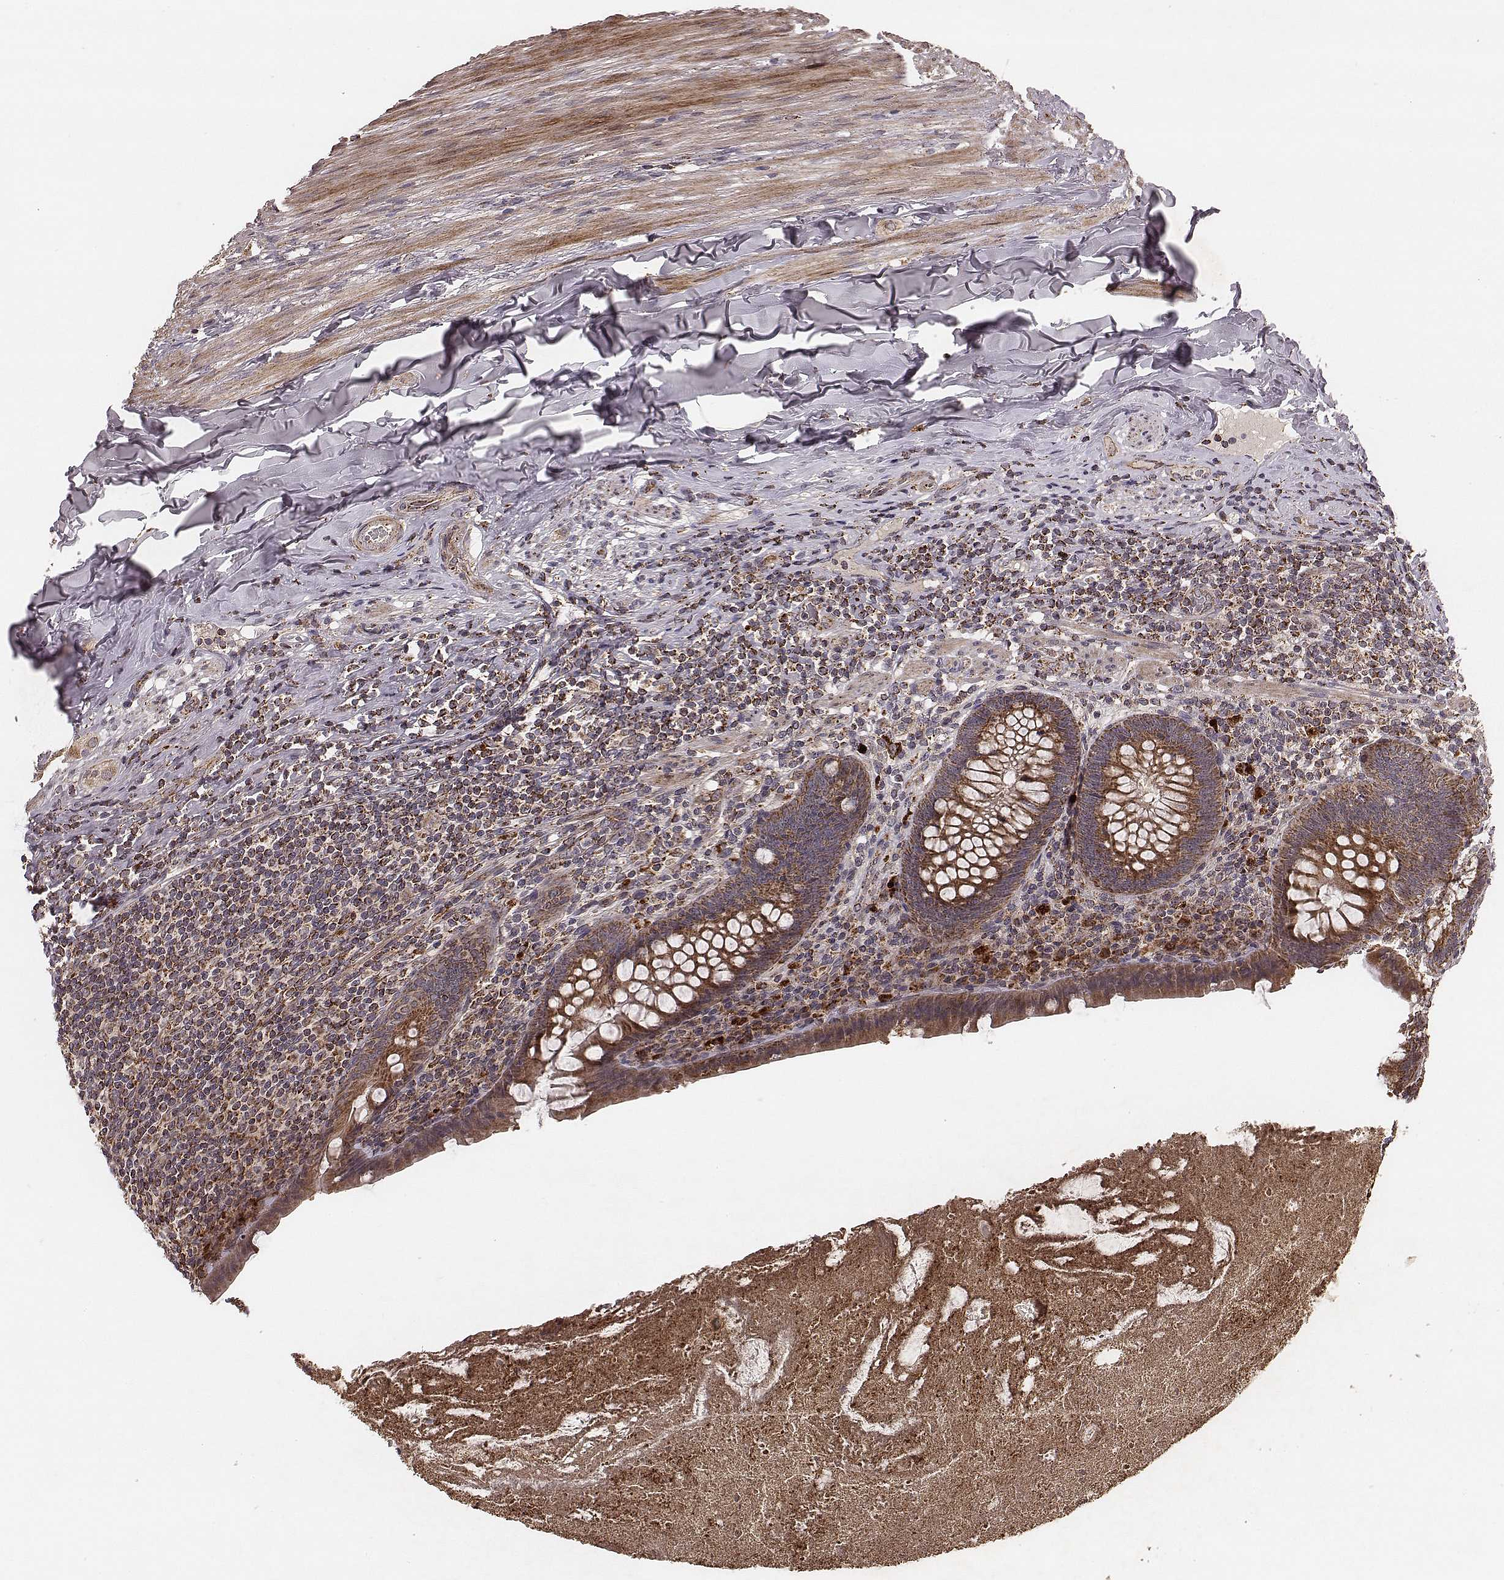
{"staining": {"intensity": "strong", "quantity": ">75%", "location": "cytoplasmic/membranous"}, "tissue": "appendix", "cell_type": "Glandular cells", "image_type": "normal", "snomed": [{"axis": "morphology", "description": "Normal tissue, NOS"}, {"axis": "topography", "description": "Appendix"}], "caption": "Immunohistochemistry image of benign human appendix stained for a protein (brown), which displays high levels of strong cytoplasmic/membranous expression in approximately >75% of glandular cells.", "gene": "ZDHHC21", "patient": {"sex": "male", "age": 47}}